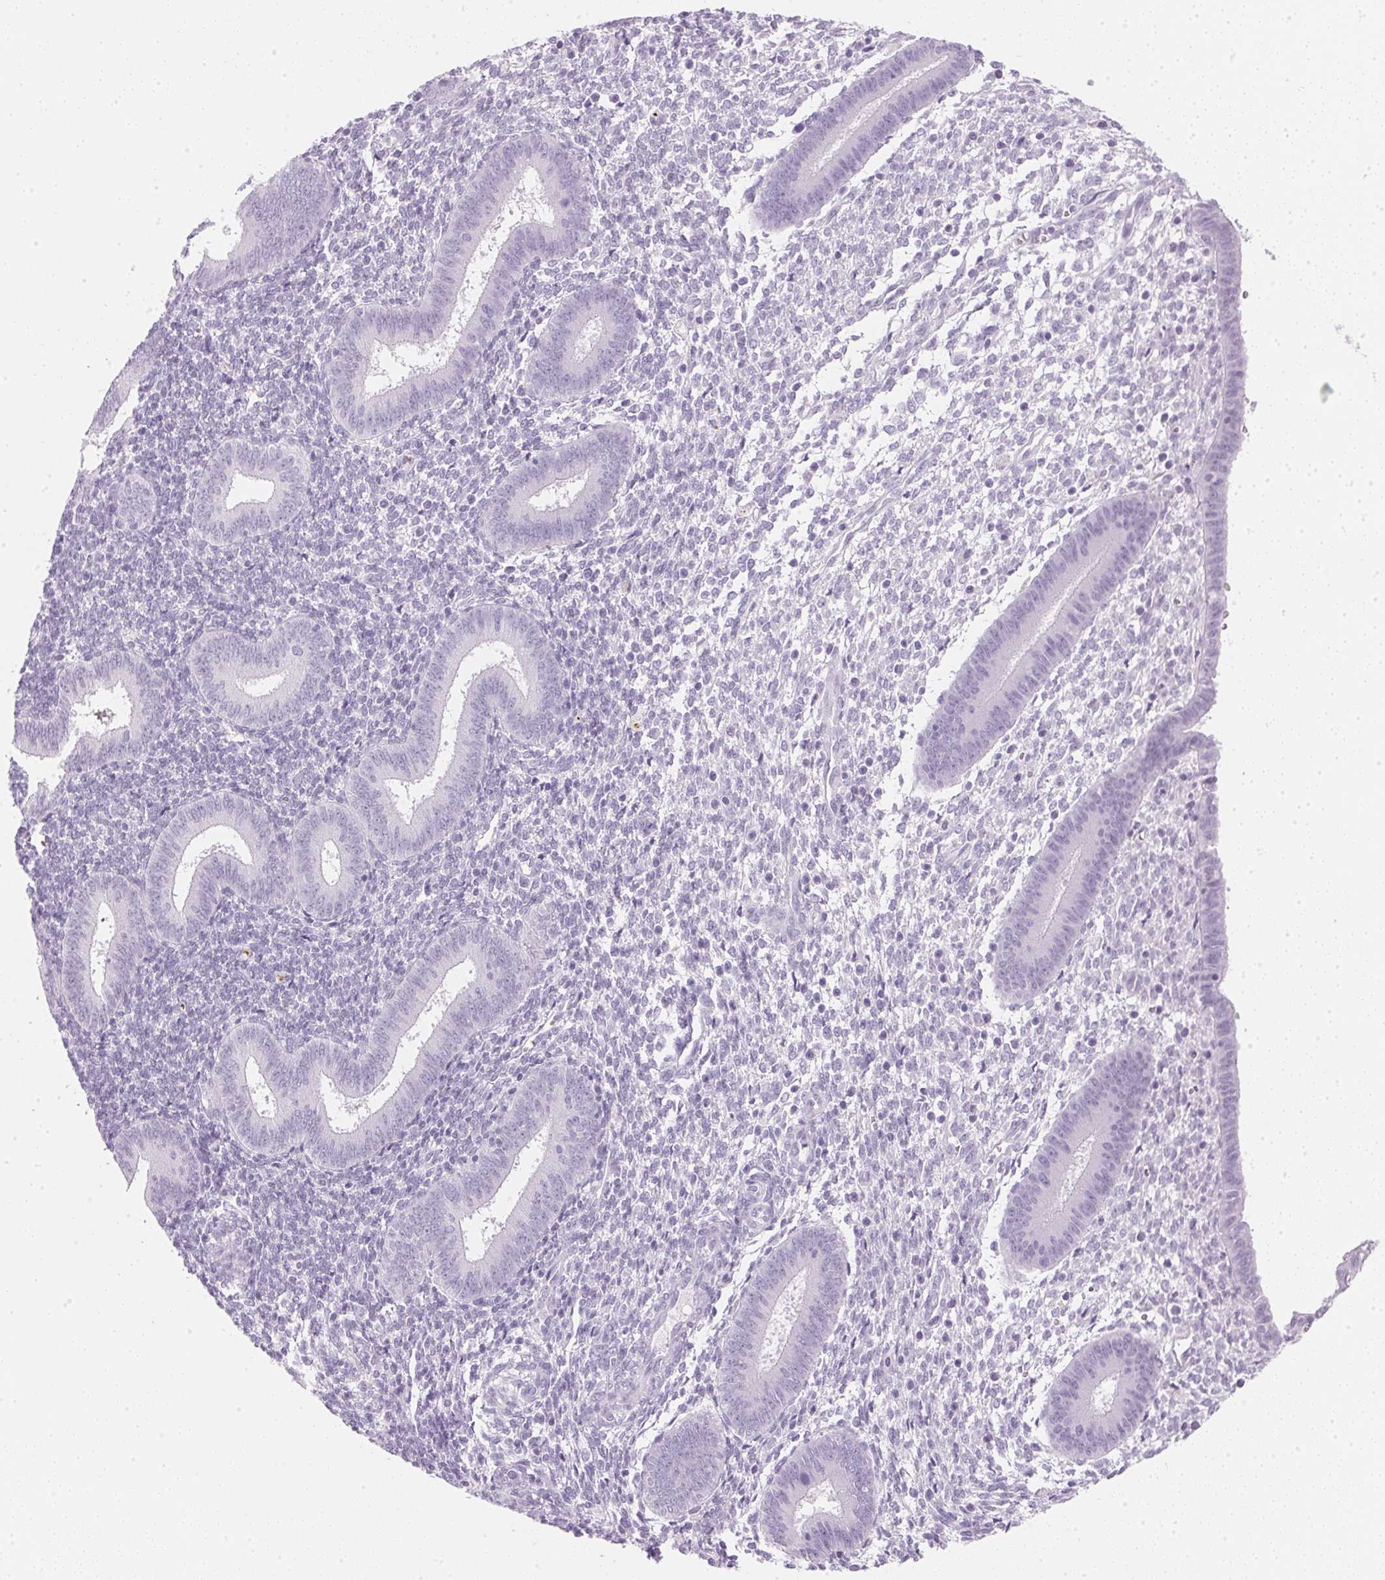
{"staining": {"intensity": "negative", "quantity": "none", "location": "none"}, "tissue": "endometrium", "cell_type": "Cells in endometrial stroma", "image_type": "normal", "snomed": [{"axis": "morphology", "description": "Normal tissue, NOS"}, {"axis": "topography", "description": "Endometrium"}], "caption": "There is no significant staining in cells in endometrial stroma of endometrium. (Stains: DAB immunohistochemistry (IHC) with hematoxylin counter stain, Microscopy: brightfield microscopy at high magnification).", "gene": "IGFBP1", "patient": {"sex": "female", "age": 25}}